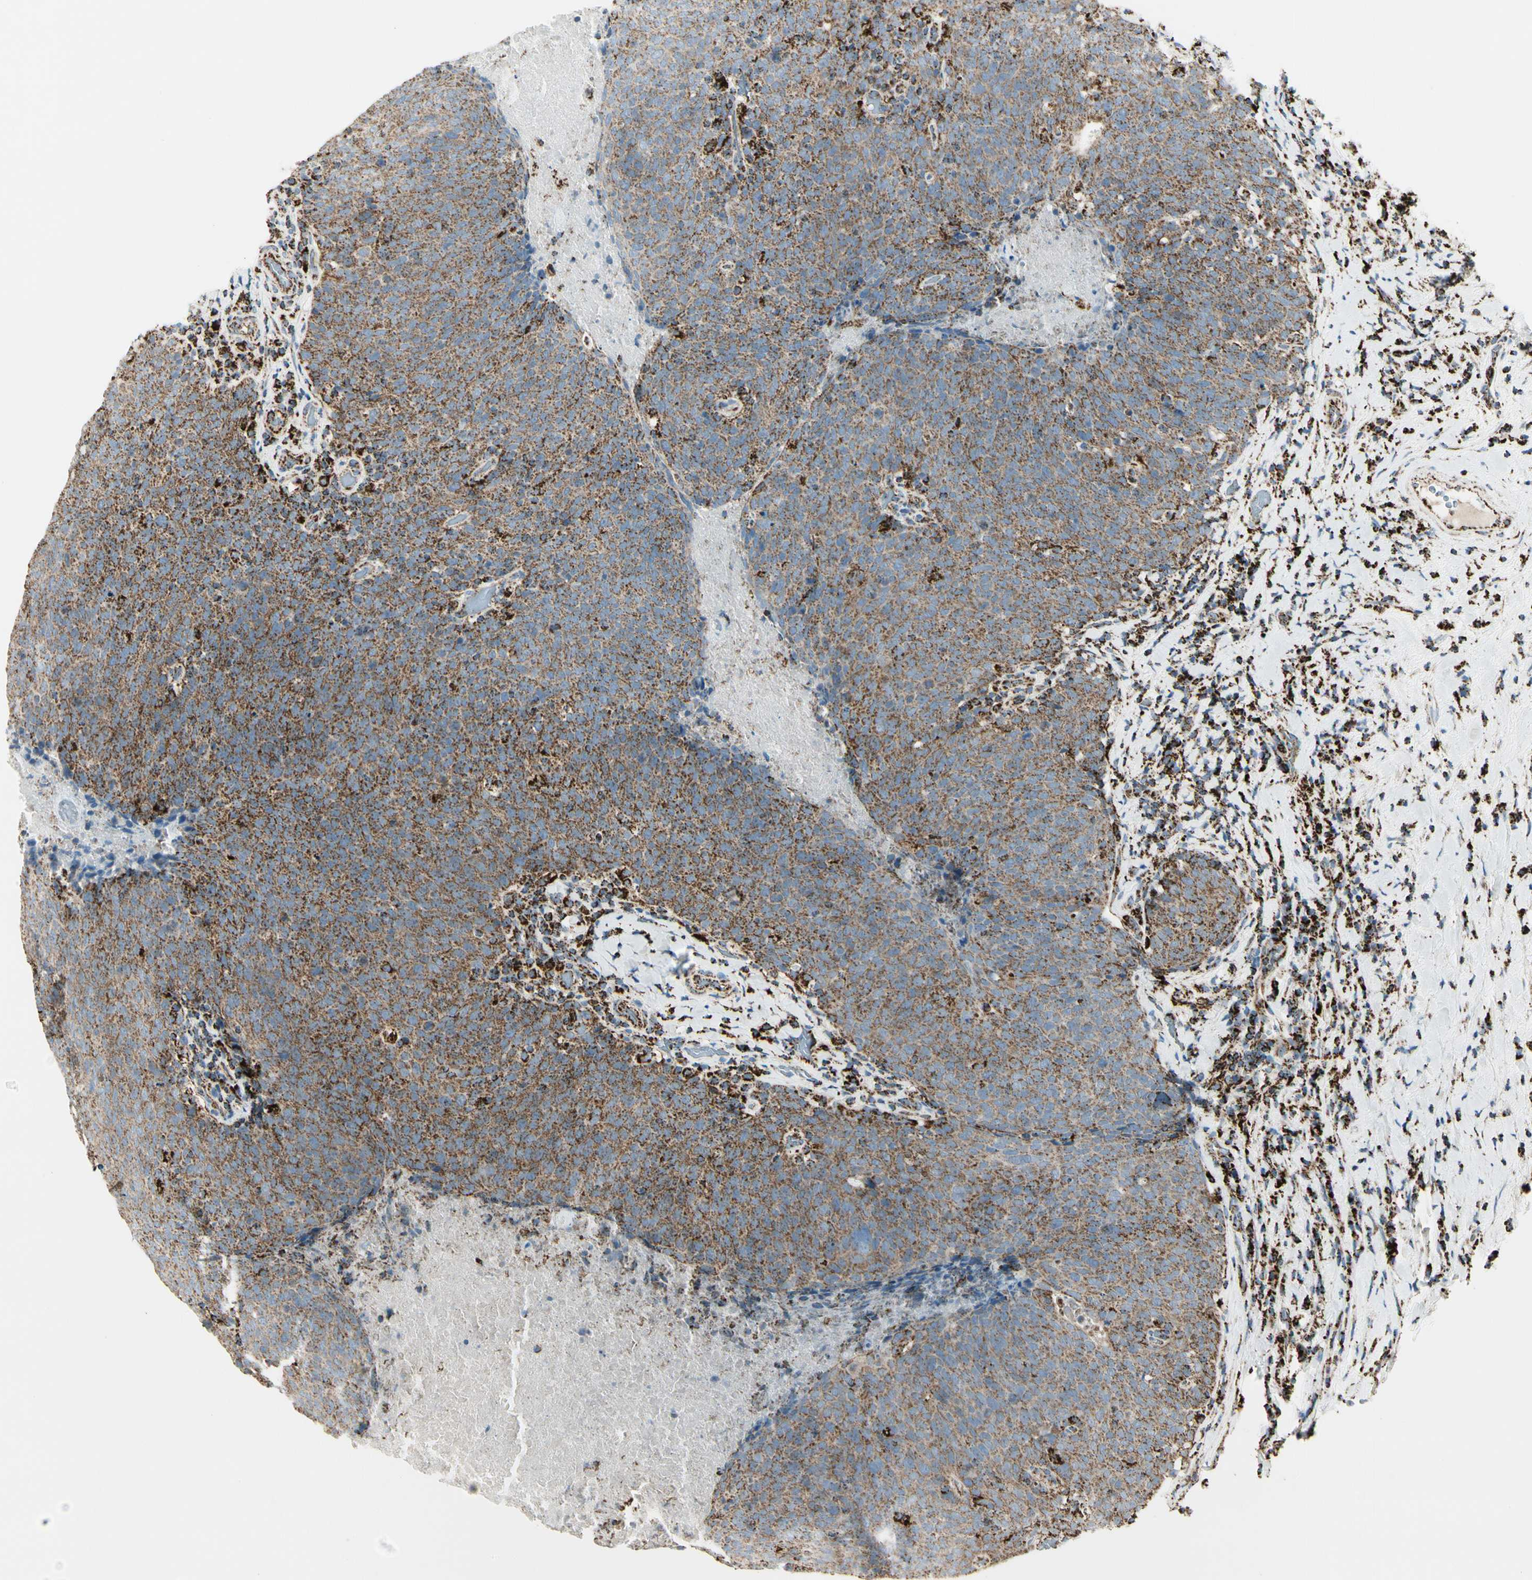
{"staining": {"intensity": "moderate", "quantity": ">75%", "location": "cytoplasmic/membranous"}, "tissue": "head and neck cancer", "cell_type": "Tumor cells", "image_type": "cancer", "snomed": [{"axis": "morphology", "description": "Squamous cell carcinoma, NOS"}, {"axis": "morphology", "description": "Squamous cell carcinoma, metastatic, NOS"}, {"axis": "topography", "description": "Lymph node"}, {"axis": "topography", "description": "Head-Neck"}], "caption": "IHC photomicrograph of head and neck cancer stained for a protein (brown), which exhibits medium levels of moderate cytoplasmic/membranous positivity in about >75% of tumor cells.", "gene": "ME2", "patient": {"sex": "male", "age": 62}}